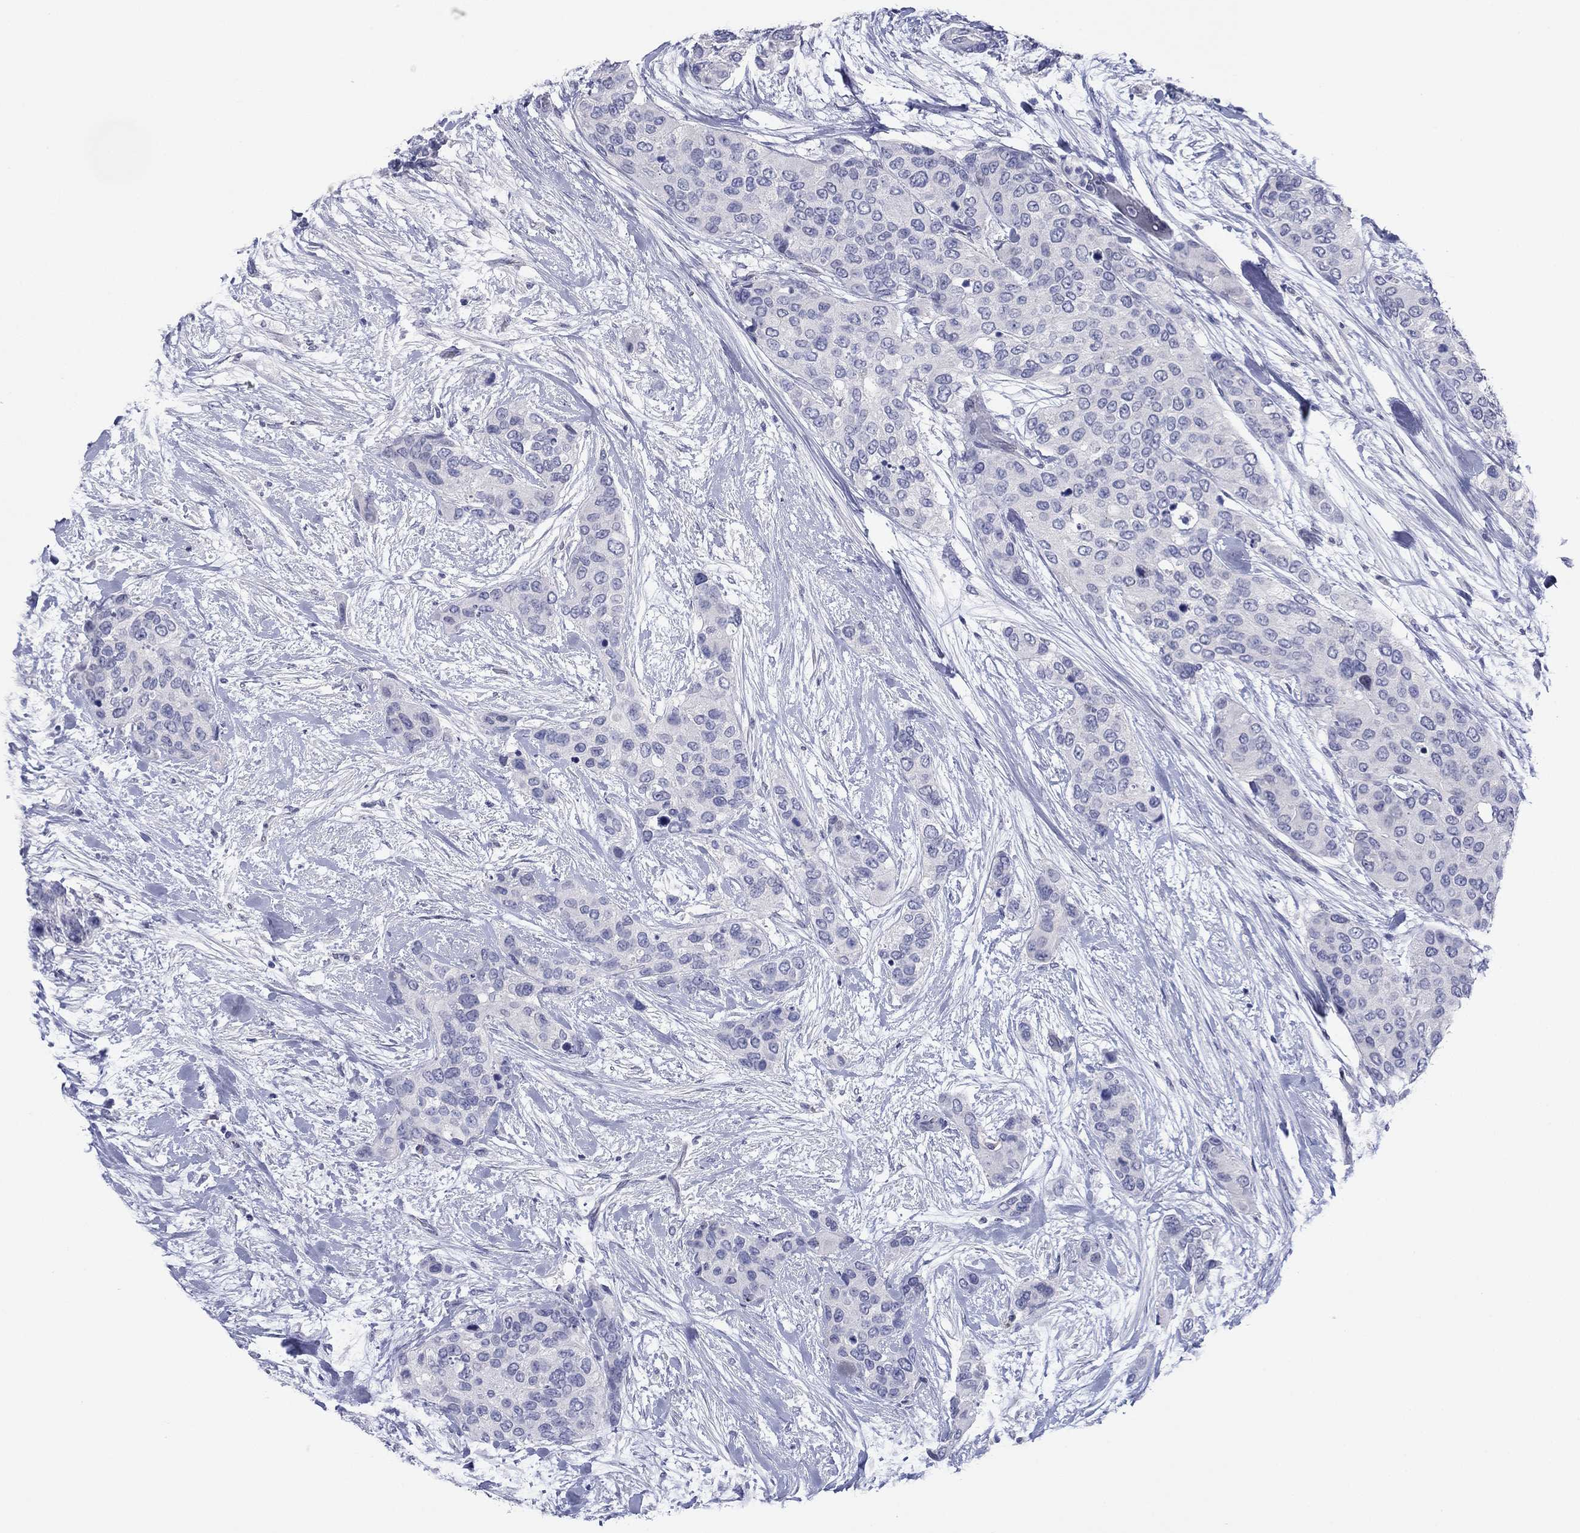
{"staining": {"intensity": "negative", "quantity": "none", "location": "none"}, "tissue": "urothelial cancer", "cell_type": "Tumor cells", "image_type": "cancer", "snomed": [{"axis": "morphology", "description": "Urothelial carcinoma, High grade"}, {"axis": "topography", "description": "Urinary bladder"}], "caption": "Histopathology image shows no protein positivity in tumor cells of high-grade urothelial carcinoma tissue.", "gene": "ITGAE", "patient": {"sex": "male", "age": 77}}